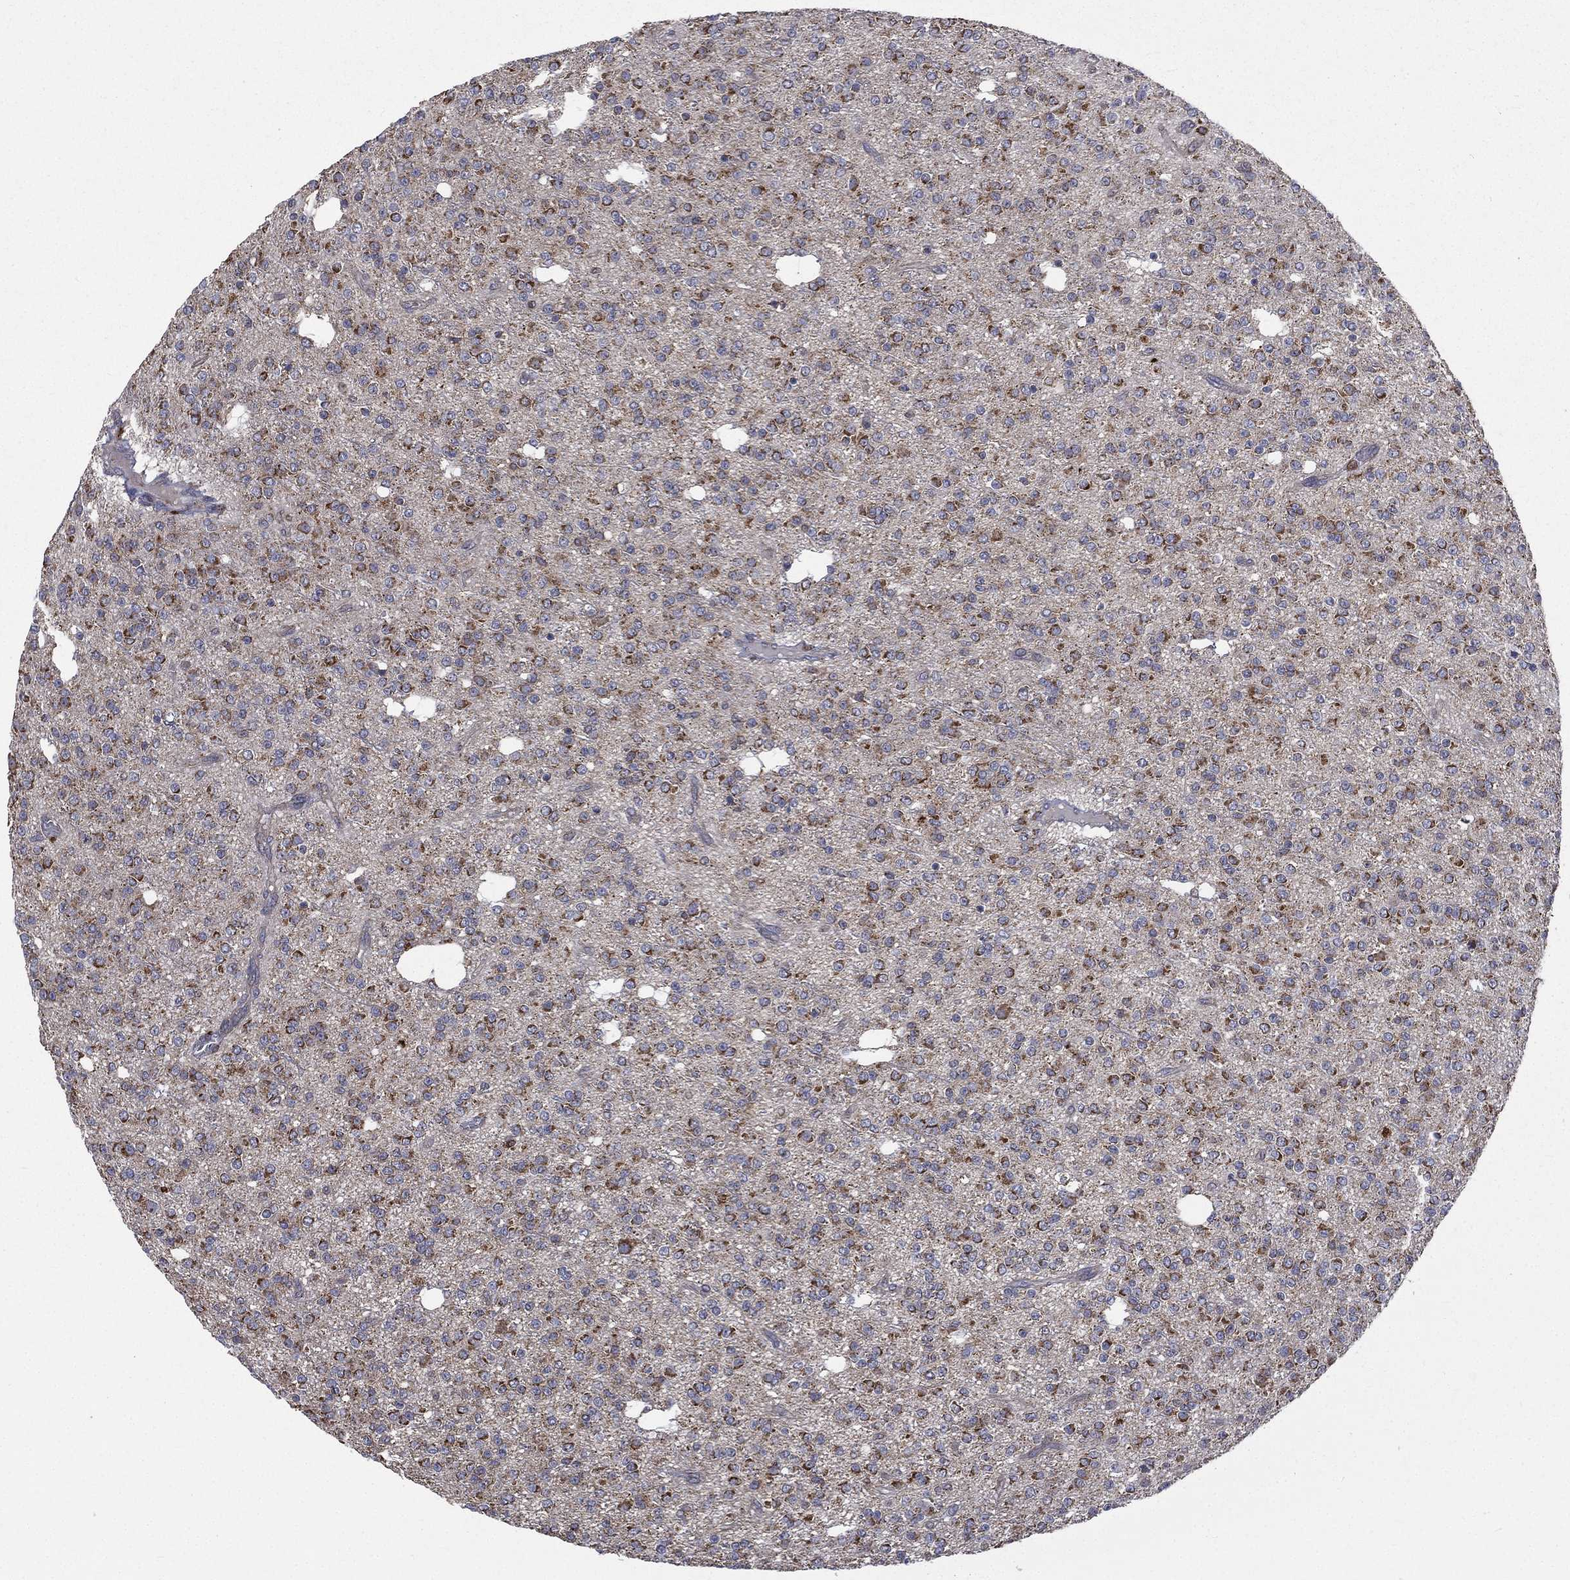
{"staining": {"intensity": "strong", "quantity": "25%-75%", "location": "cytoplasmic/membranous"}, "tissue": "glioma", "cell_type": "Tumor cells", "image_type": "cancer", "snomed": [{"axis": "morphology", "description": "Glioma, malignant, Low grade"}, {"axis": "topography", "description": "Brain"}], "caption": "A histopathology image of malignant glioma (low-grade) stained for a protein displays strong cytoplasmic/membranous brown staining in tumor cells.", "gene": "RIN3", "patient": {"sex": "male", "age": 27}}